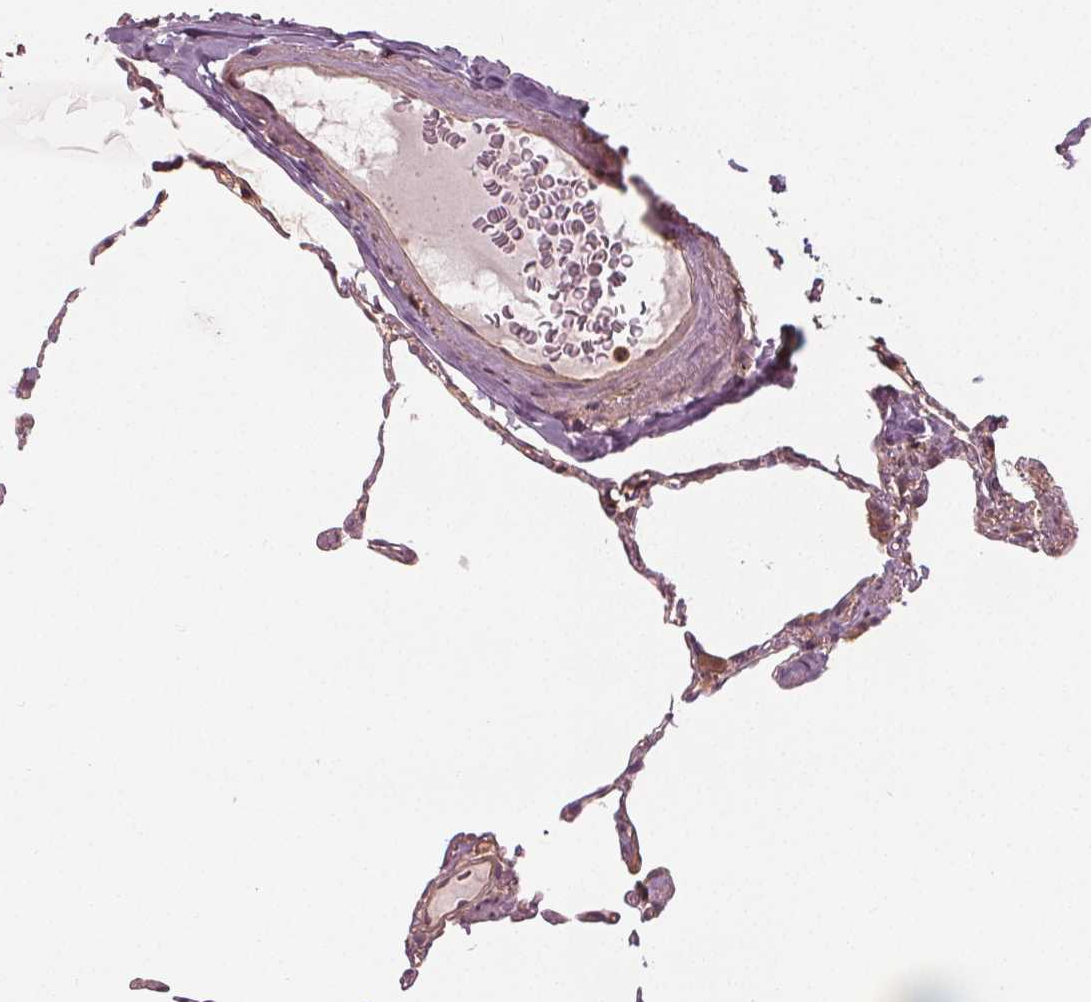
{"staining": {"intensity": "moderate", "quantity": "25%-75%", "location": "cytoplasmic/membranous"}, "tissue": "lung", "cell_type": "Alveolar cells", "image_type": "normal", "snomed": [{"axis": "morphology", "description": "Normal tissue, NOS"}, {"axis": "topography", "description": "Lung"}], "caption": "A brown stain highlights moderate cytoplasmic/membranous staining of a protein in alveolar cells of normal human lung. (DAB (3,3'-diaminobenzidine) IHC, brown staining for protein, blue staining for nuclei).", "gene": "GNB2", "patient": {"sex": "female", "age": 57}}